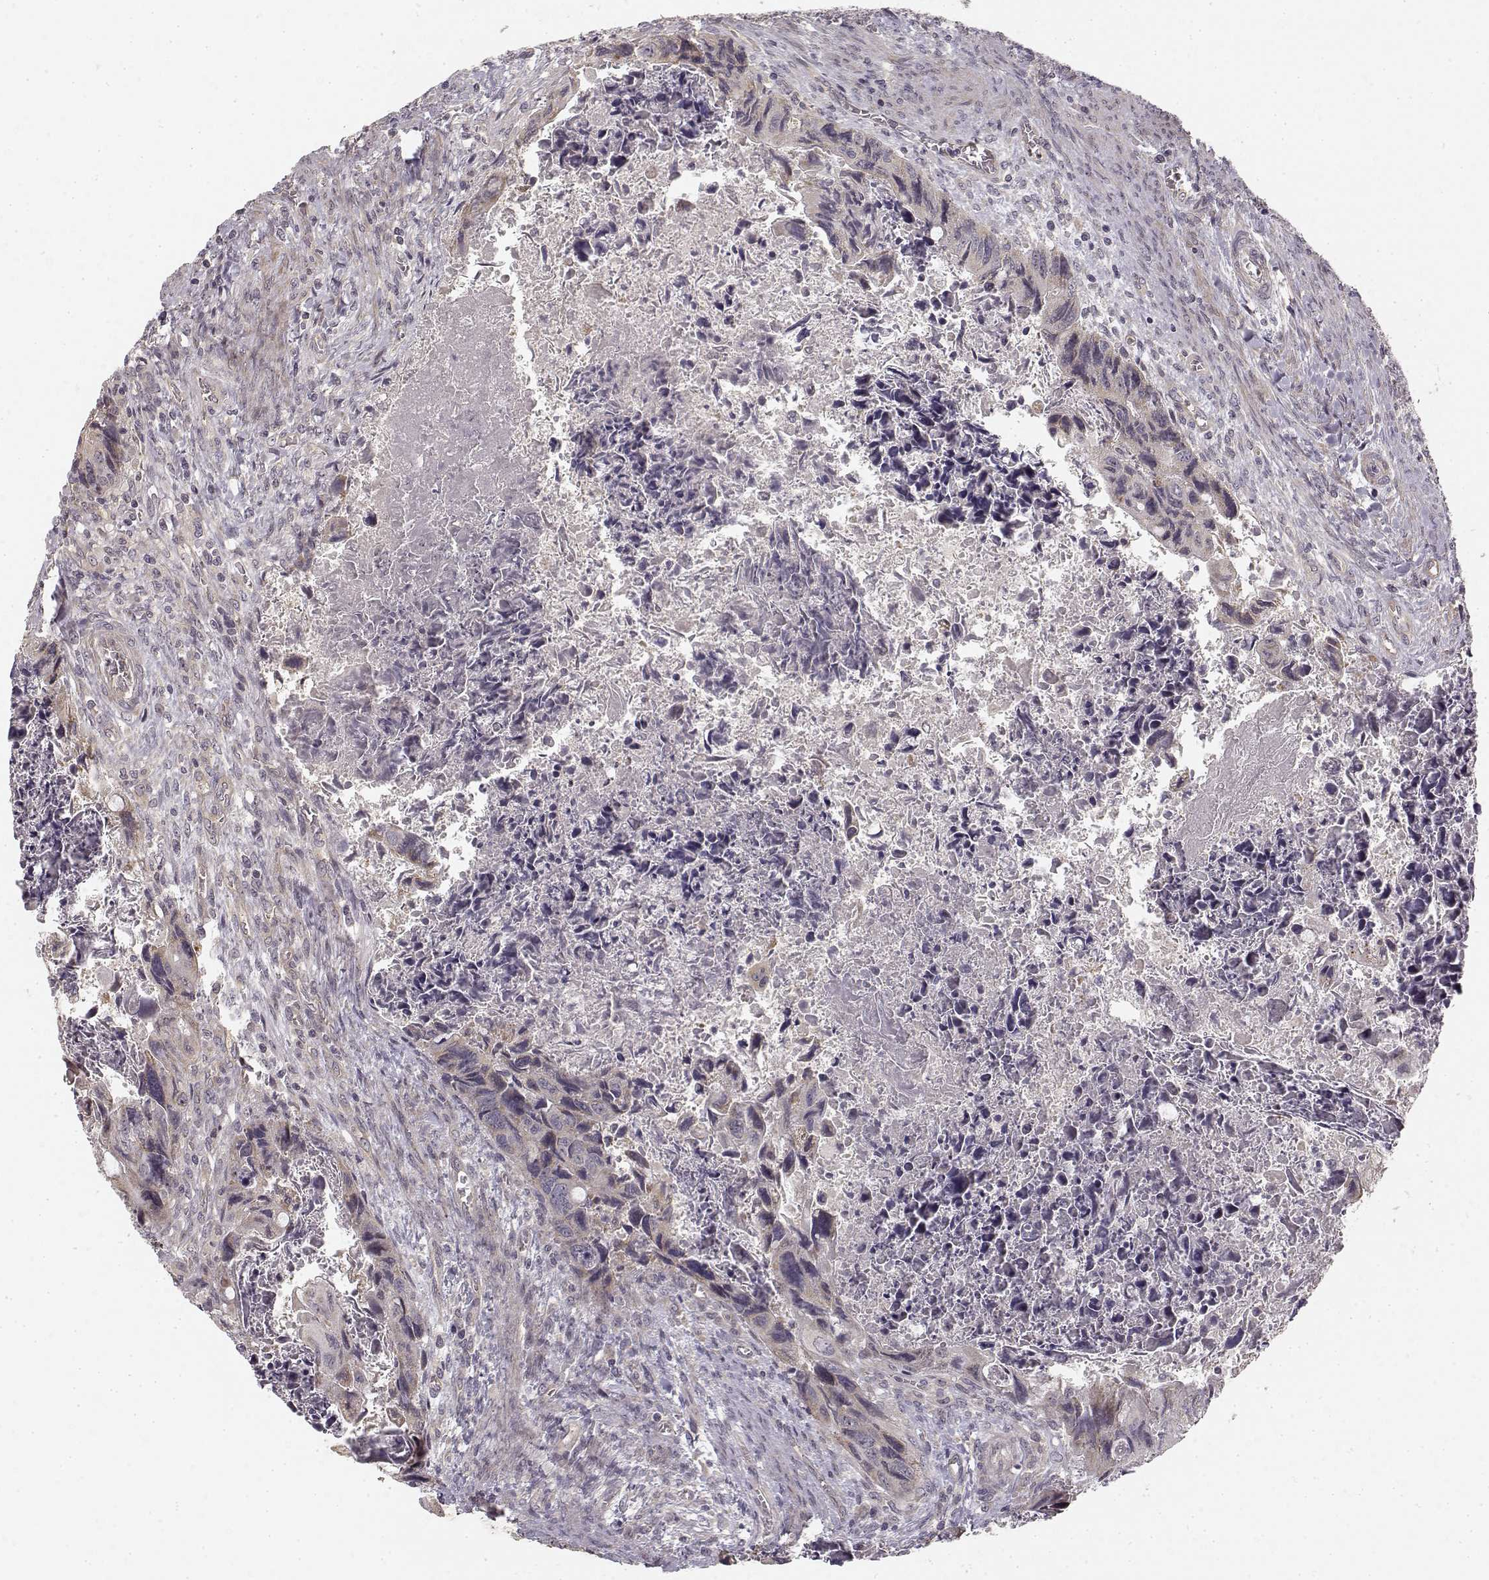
{"staining": {"intensity": "weak", "quantity": "<25%", "location": "cytoplasmic/membranous"}, "tissue": "colorectal cancer", "cell_type": "Tumor cells", "image_type": "cancer", "snomed": [{"axis": "morphology", "description": "Adenocarcinoma, NOS"}, {"axis": "topography", "description": "Rectum"}], "caption": "This is an IHC photomicrograph of colorectal cancer (adenocarcinoma). There is no staining in tumor cells.", "gene": "MED12L", "patient": {"sex": "male", "age": 62}}